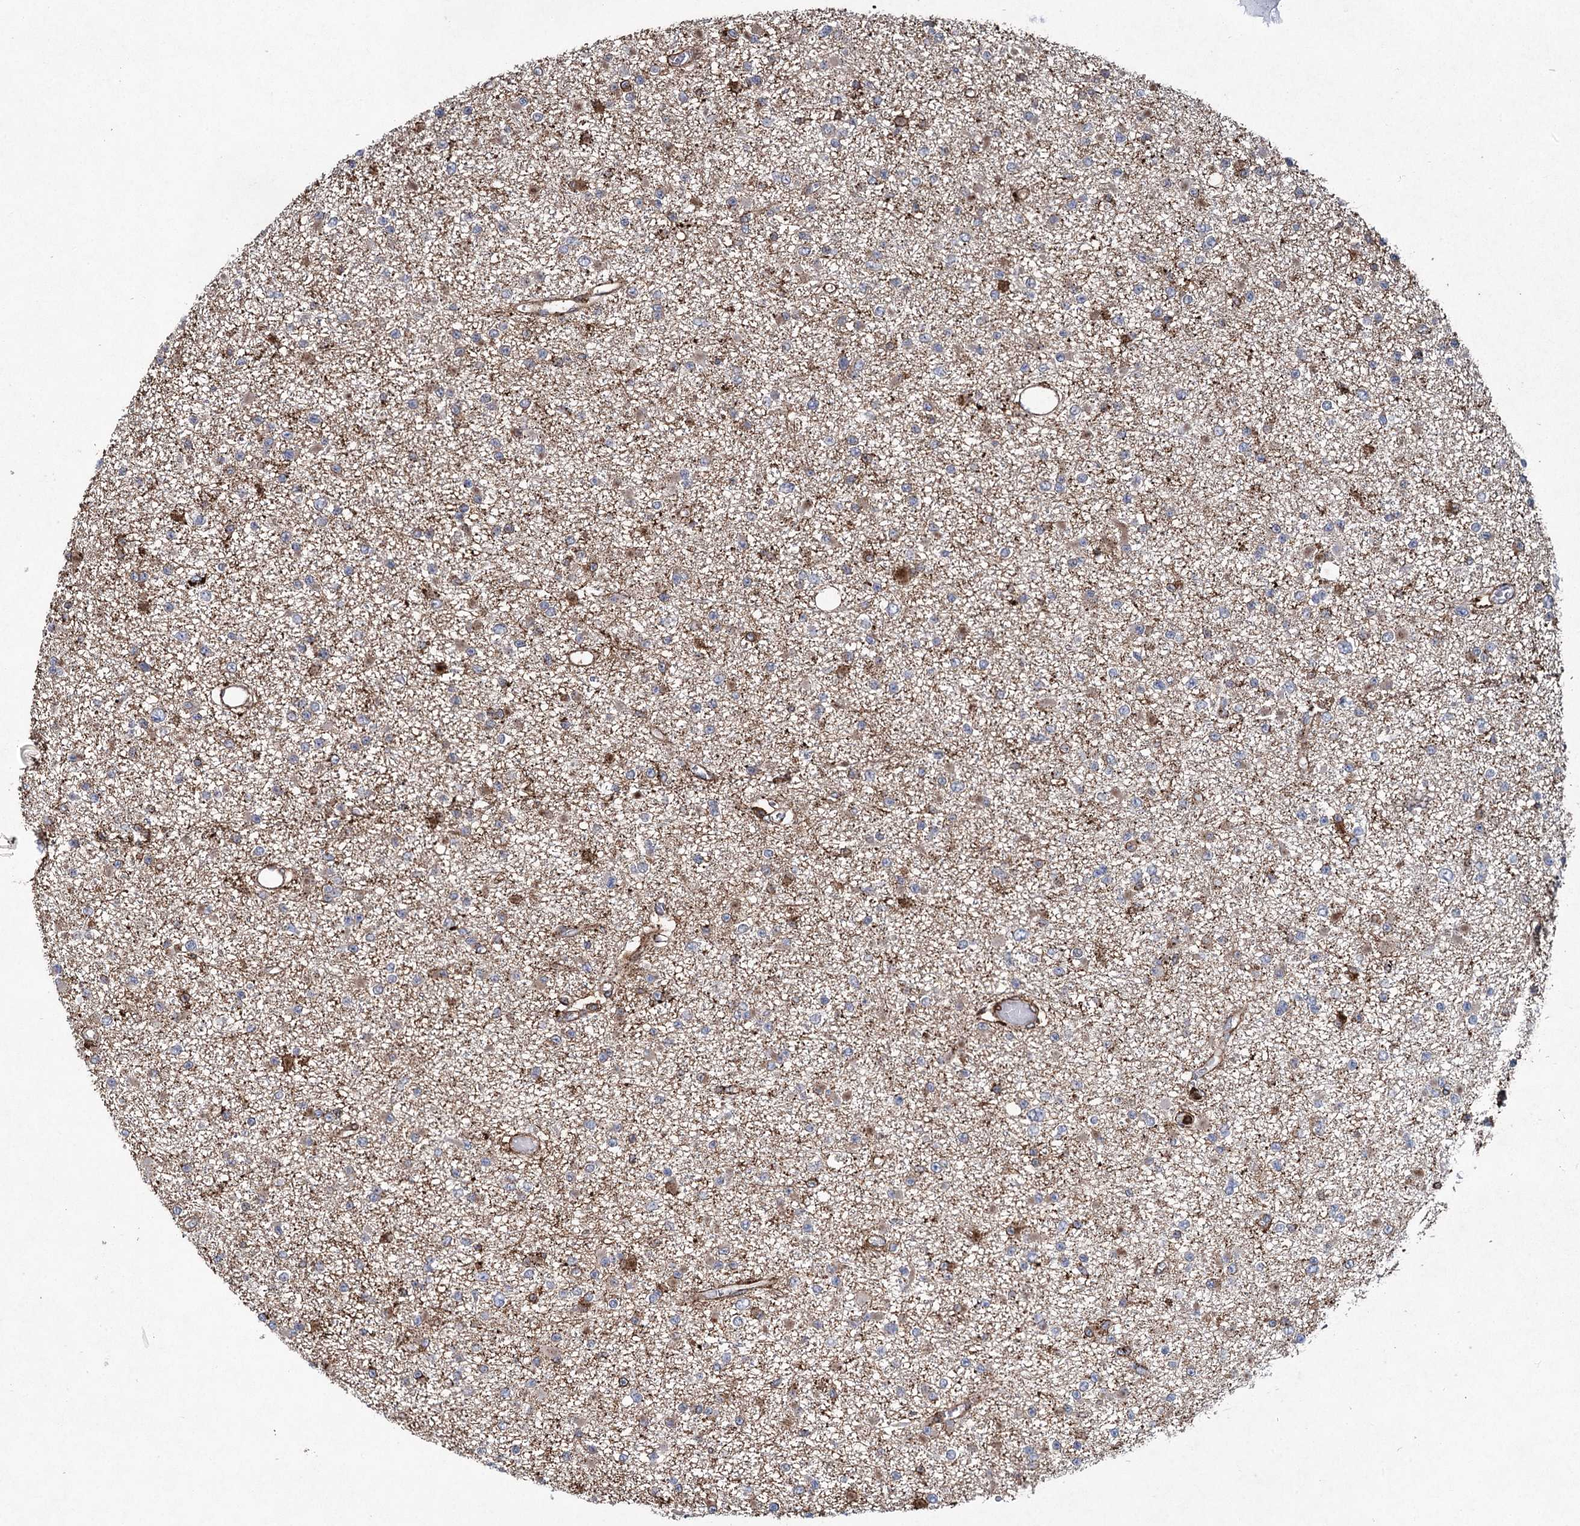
{"staining": {"intensity": "weak", "quantity": "<25%", "location": "cytoplasmic/membranous"}, "tissue": "glioma", "cell_type": "Tumor cells", "image_type": "cancer", "snomed": [{"axis": "morphology", "description": "Glioma, malignant, Low grade"}, {"axis": "topography", "description": "Brain"}], "caption": "High power microscopy micrograph of an immunohistochemistry (IHC) photomicrograph of malignant low-grade glioma, revealing no significant staining in tumor cells.", "gene": "DCUN1D4", "patient": {"sex": "female", "age": 22}}